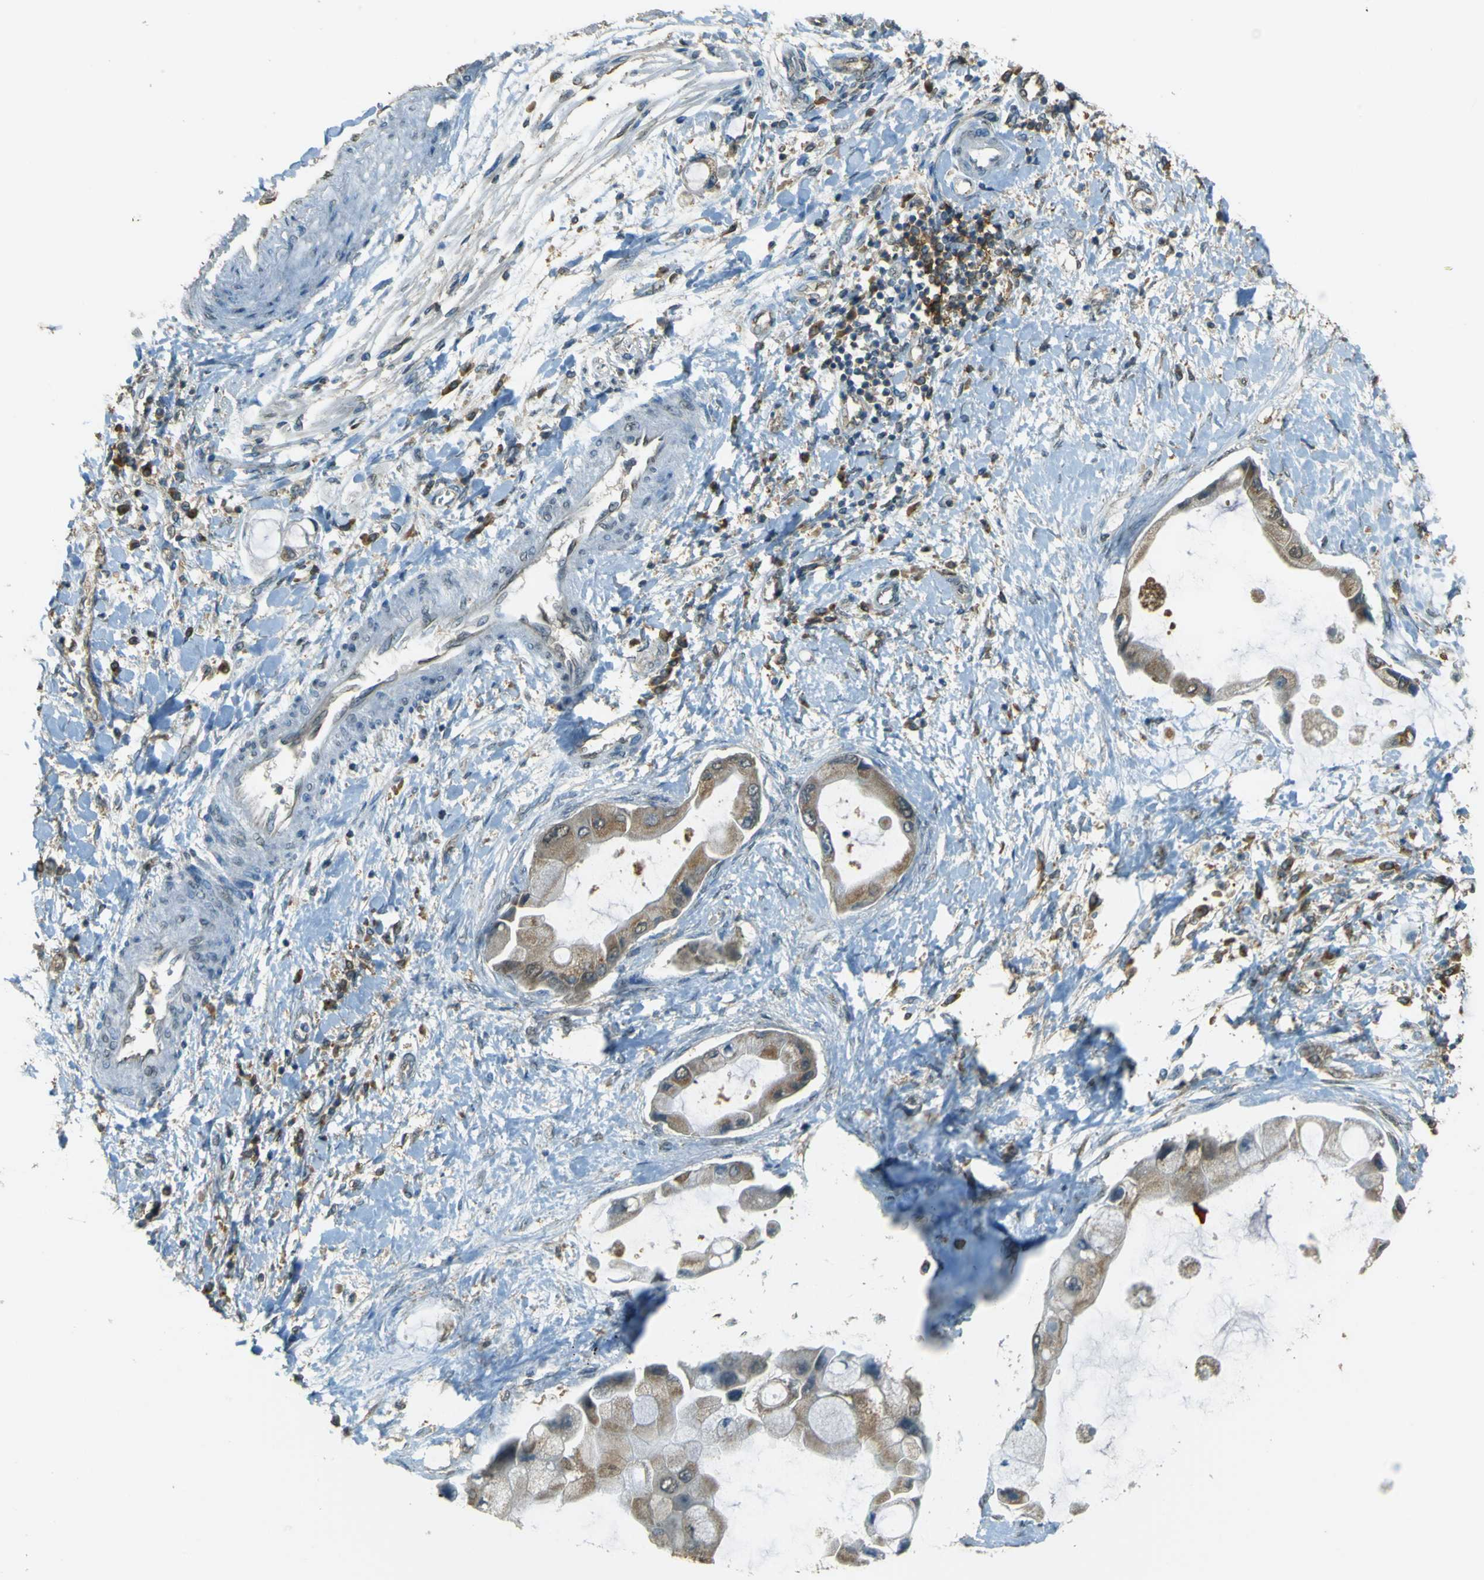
{"staining": {"intensity": "moderate", "quantity": ">75%", "location": "cytoplasmic/membranous"}, "tissue": "liver cancer", "cell_type": "Tumor cells", "image_type": "cancer", "snomed": [{"axis": "morphology", "description": "Cholangiocarcinoma"}, {"axis": "topography", "description": "Liver"}], "caption": "Liver cholangiocarcinoma stained for a protein (brown) displays moderate cytoplasmic/membranous positive staining in about >75% of tumor cells.", "gene": "GOLGA1", "patient": {"sex": "male", "age": 50}}